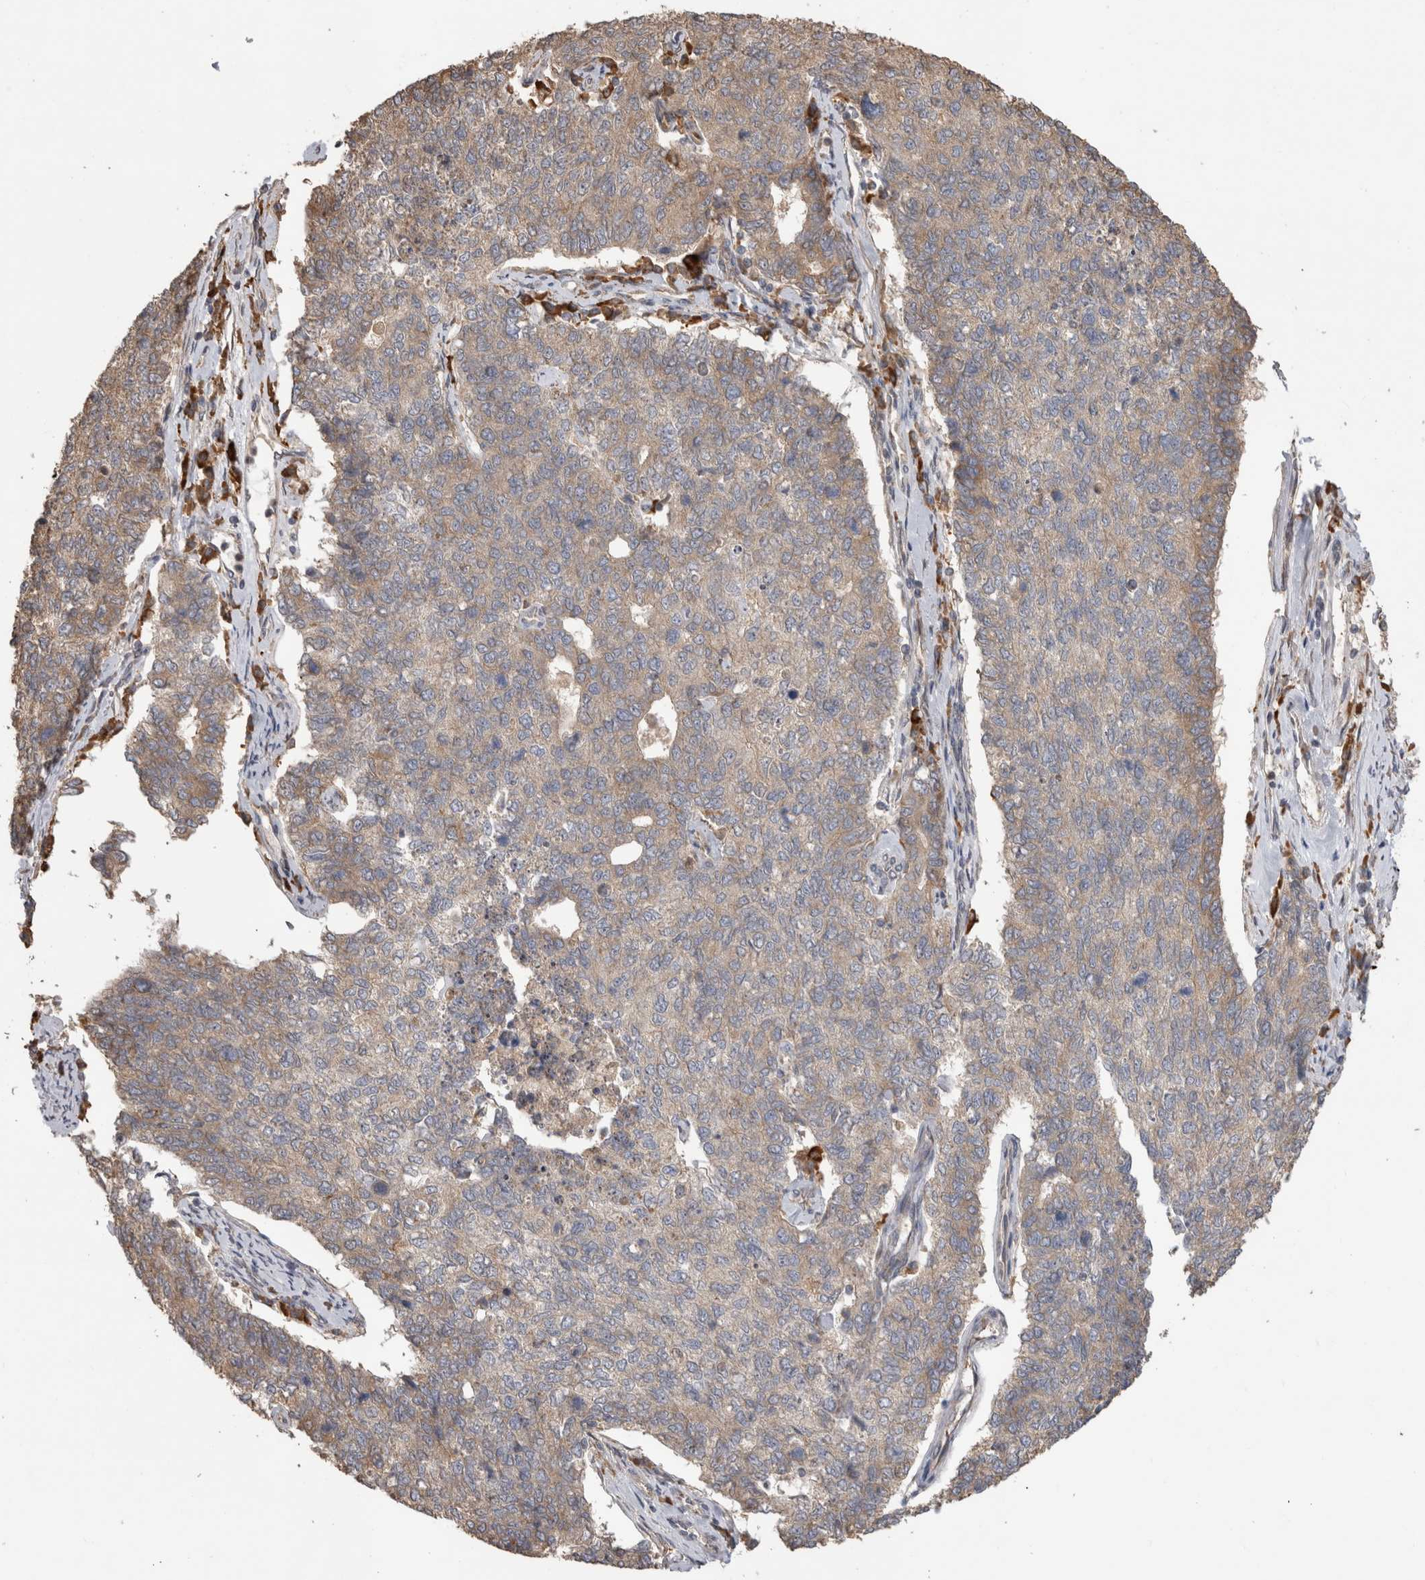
{"staining": {"intensity": "moderate", "quantity": "<25%", "location": "cytoplasmic/membranous"}, "tissue": "cervical cancer", "cell_type": "Tumor cells", "image_type": "cancer", "snomed": [{"axis": "morphology", "description": "Squamous cell carcinoma, NOS"}, {"axis": "topography", "description": "Cervix"}], "caption": "Brown immunohistochemical staining in human cervical cancer (squamous cell carcinoma) exhibits moderate cytoplasmic/membranous positivity in approximately <25% of tumor cells. (DAB IHC with brightfield microscopy, high magnification).", "gene": "TBCE", "patient": {"sex": "female", "age": 63}}